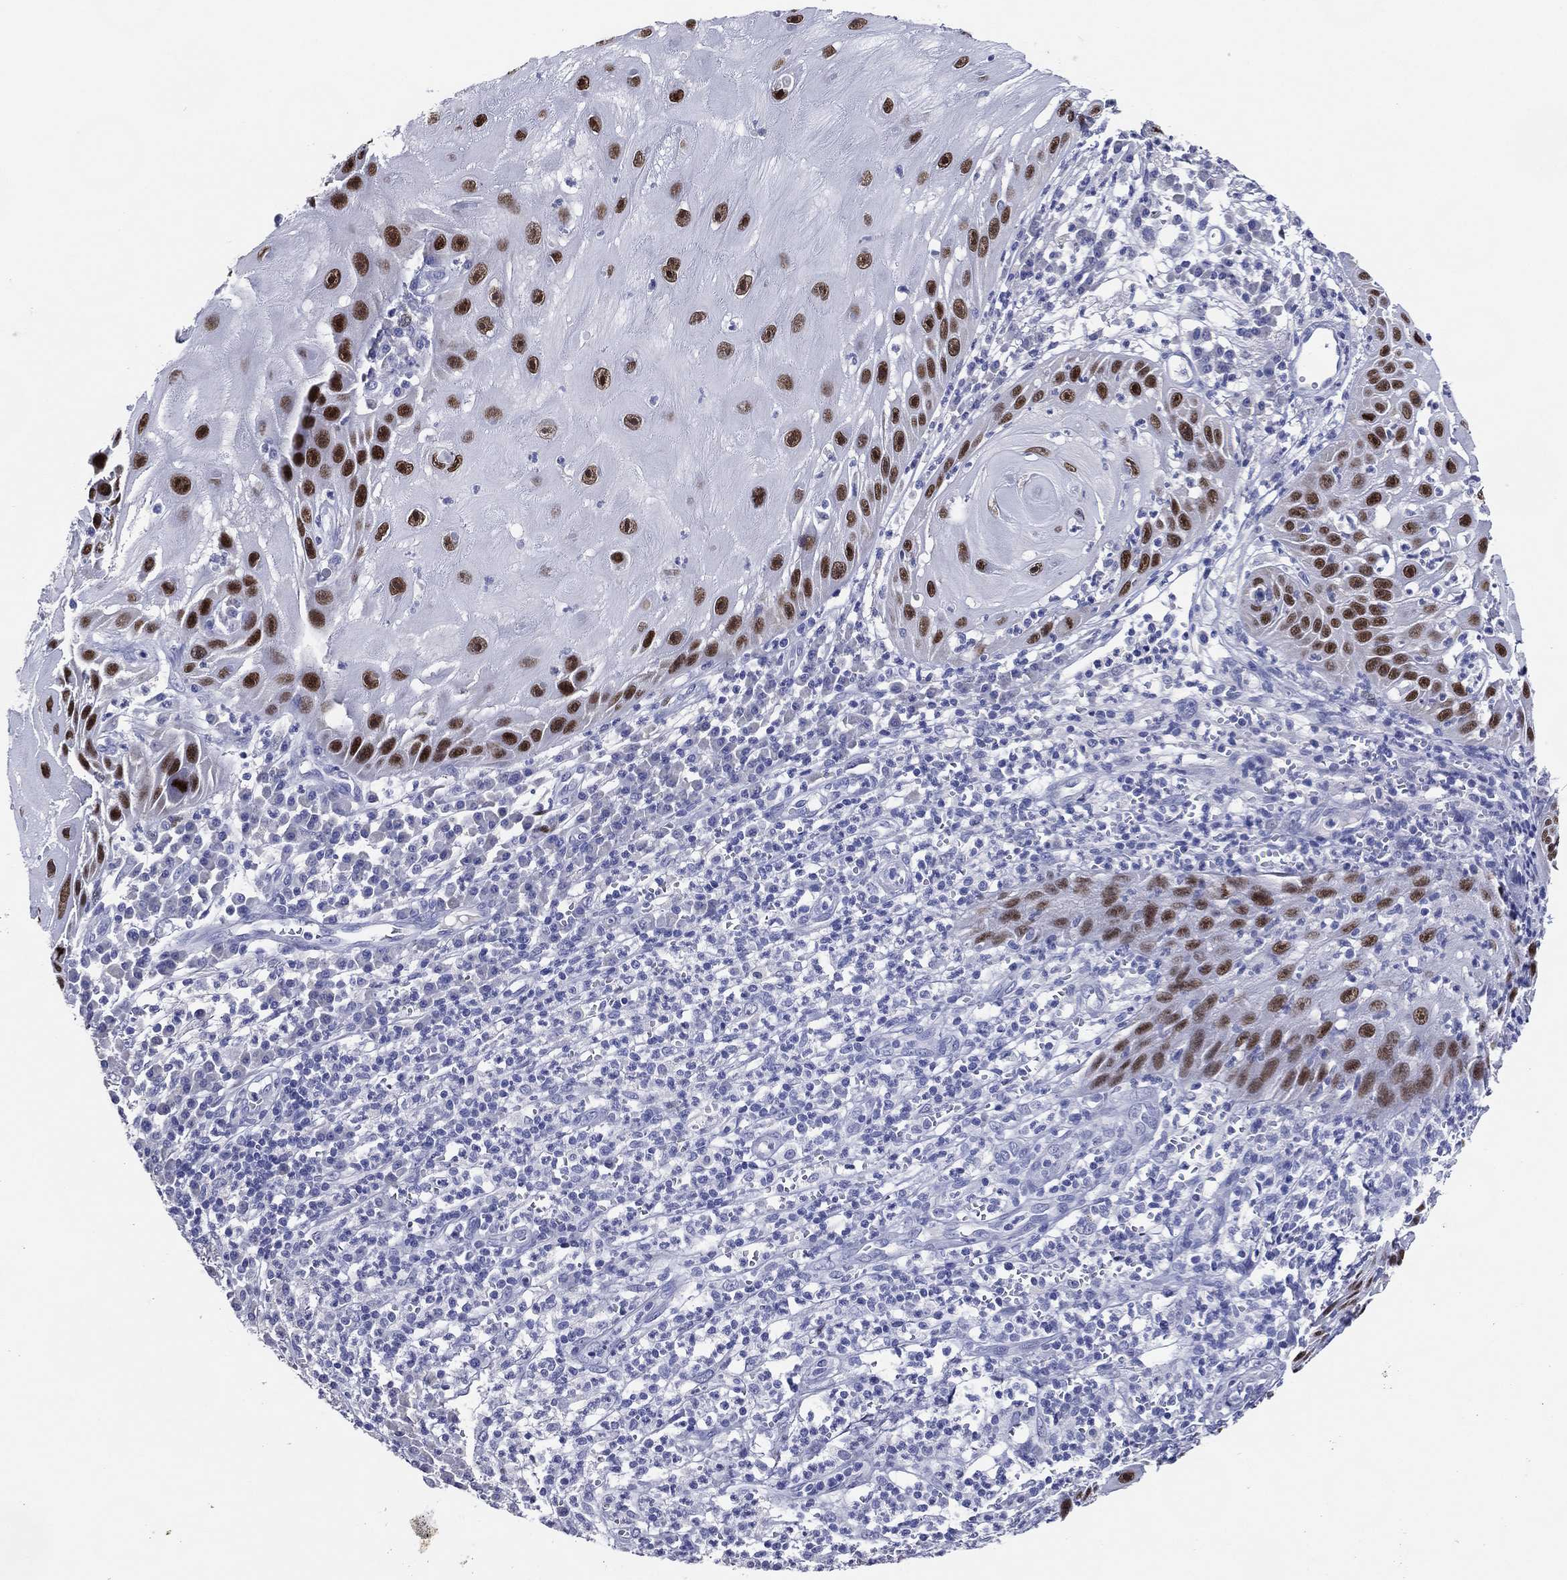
{"staining": {"intensity": "strong", "quantity": ">75%", "location": "nuclear"}, "tissue": "skin cancer", "cell_type": "Tumor cells", "image_type": "cancer", "snomed": [{"axis": "morphology", "description": "Normal tissue, NOS"}, {"axis": "morphology", "description": "Squamous cell carcinoma, NOS"}, {"axis": "topography", "description": "Skin"}], "caption": "Skin cancer (squamous cell carcinoma) stained with a protein marker shows strong staining in tumor cells.", "gene": "TFAP2A", "patient": {"sex": "male", "age": 79}}